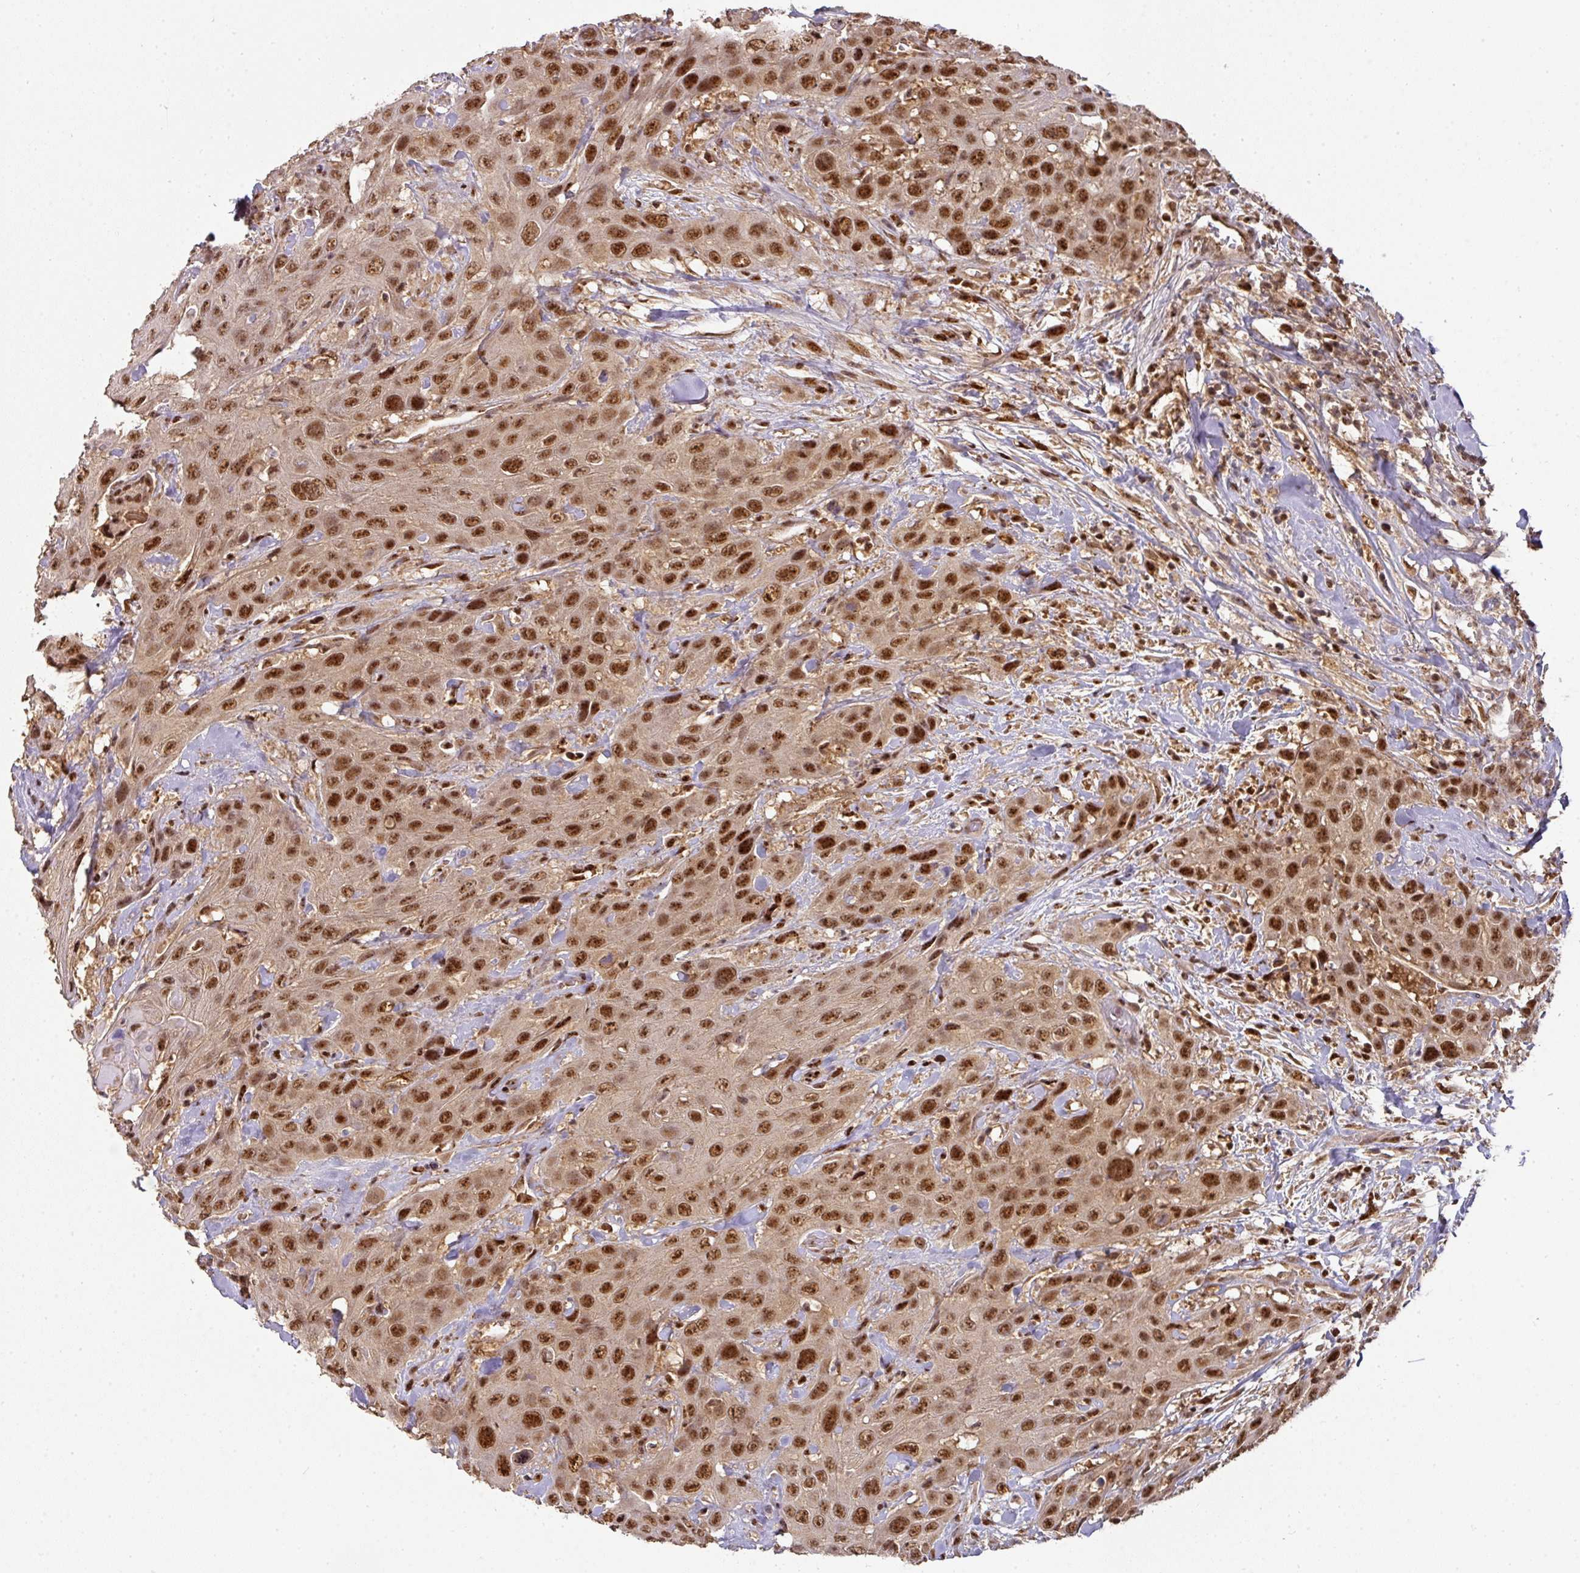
{"staining": {"intensity": "strong", "quantity": ">75%", "location": "nuclear"}, "tissue": "head and neck cancer", "cell_type": "Tumor cells", "image_type": "cancer", "snomed": [{"axis": "morphology", "description": "Squamous cell carcinoma, NOS"}, {"axis": "topography", "description": "Head-Neck"}], "caption": "Head and neck cancer (squamous cell carcinoma) stained with DAB (3,3'-diaminobenzidine) immunohistochemistry displays high levels of strong nuclear expression in approximately >75% of tumor cells.", "gene": "RANBP9", "patient": {"sex": "male", "age": 81}}